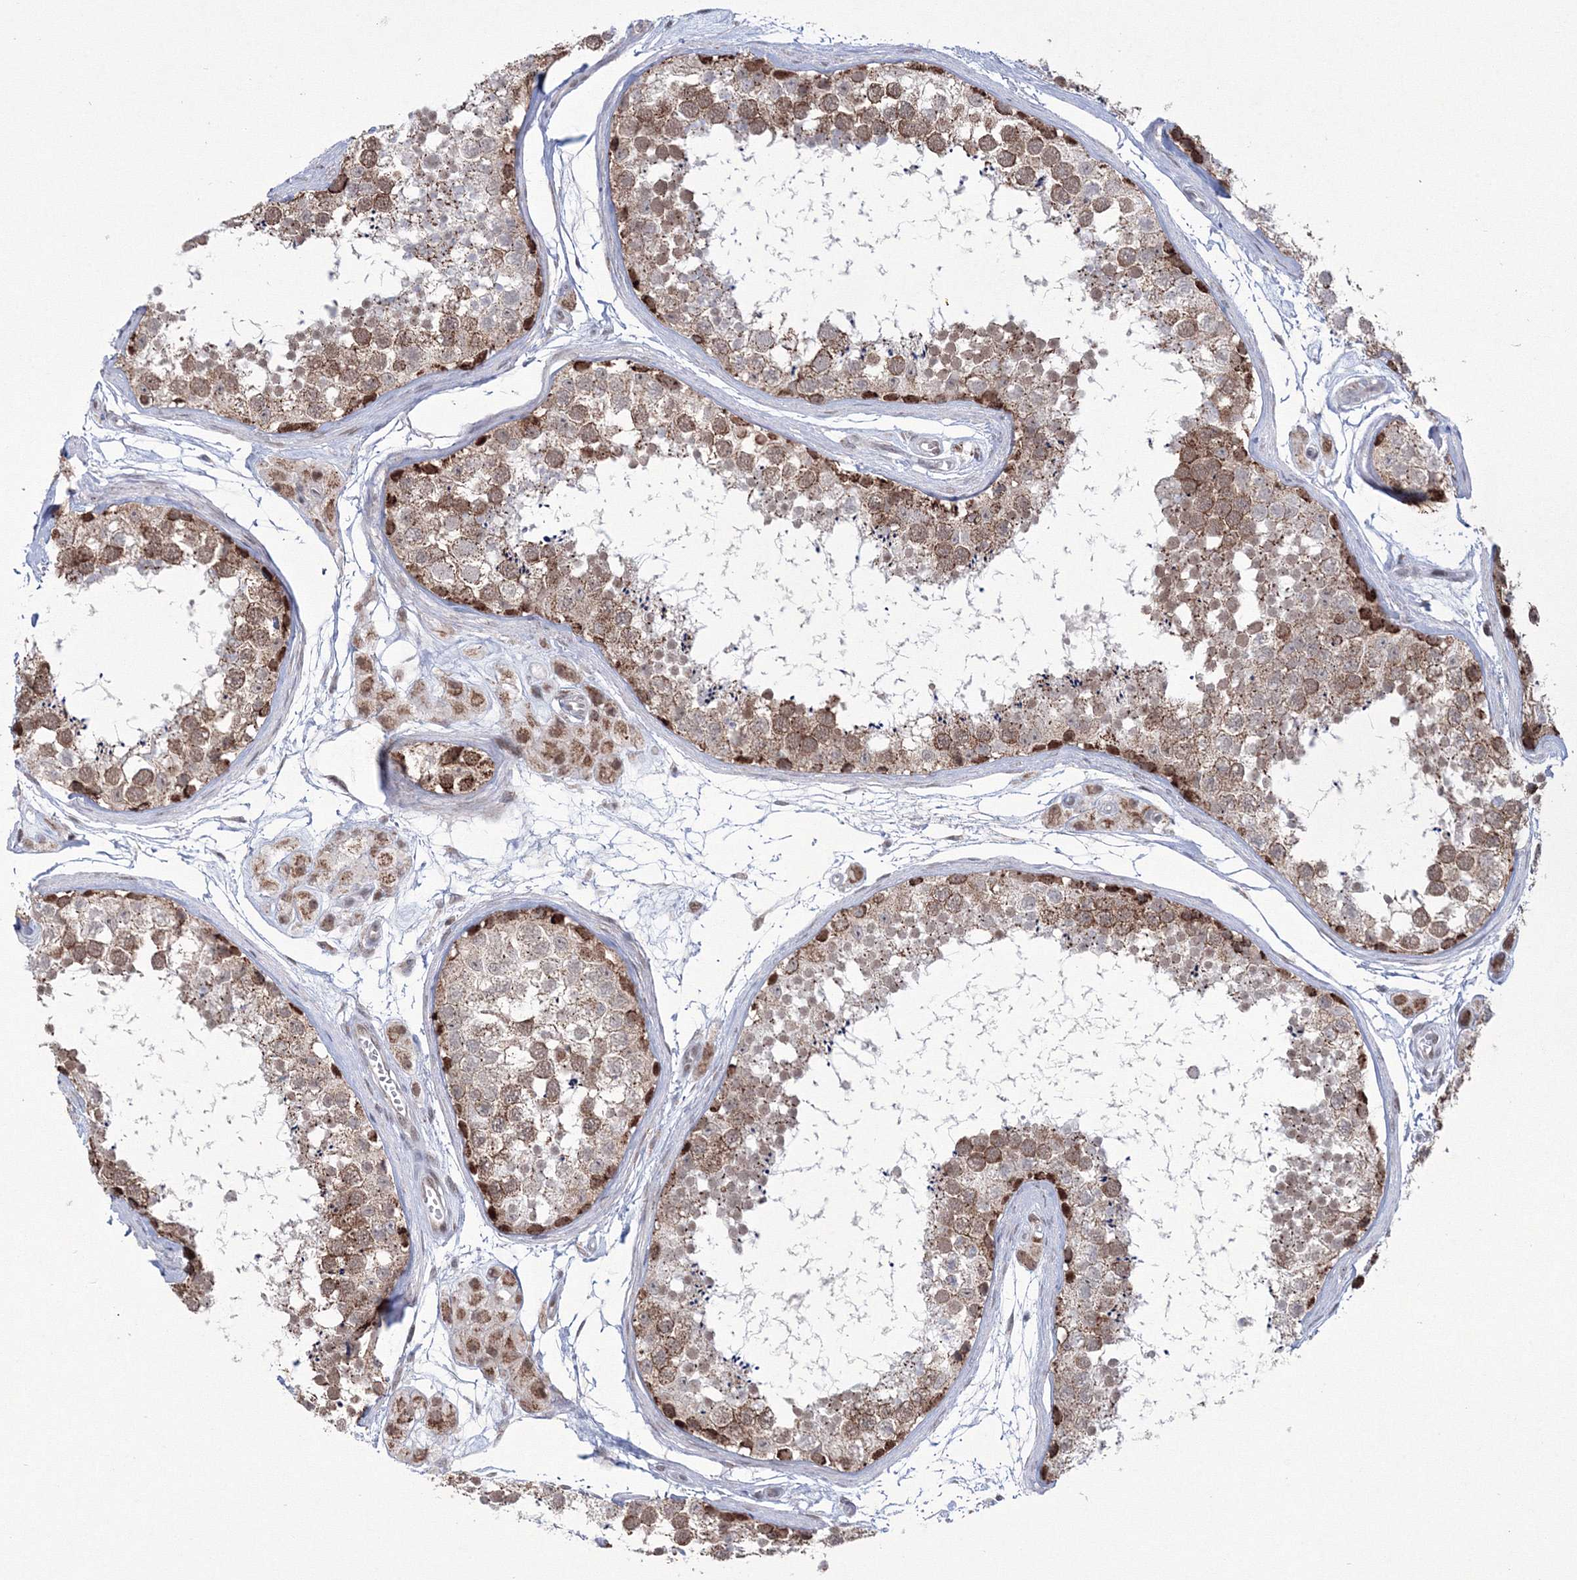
{"staining": {"intensity": "strong", "quantity": "<25%", "location": "cytoplasmic/membranous,nuclear"}, "tissue": "testis", "cell_type": "Cells in seminiferous ducts", "image_type": "normal", "snomed": [{"axis": "morphology", "description": "Normal tissue, NOS"}, {"axis": "topography", "description": "Testis"}], "caption": "A brown stain shows strong cytoplasmic/membranous,nuclear positivity of a protein in cells in seminiferous ducts of benign human testis. (DAB (3,3'-diaminobenzidine) IHC with brightfield microscopy, high magnification).", "gene": "GRSF1", "patient": {"sex": "male", "age": 56}}